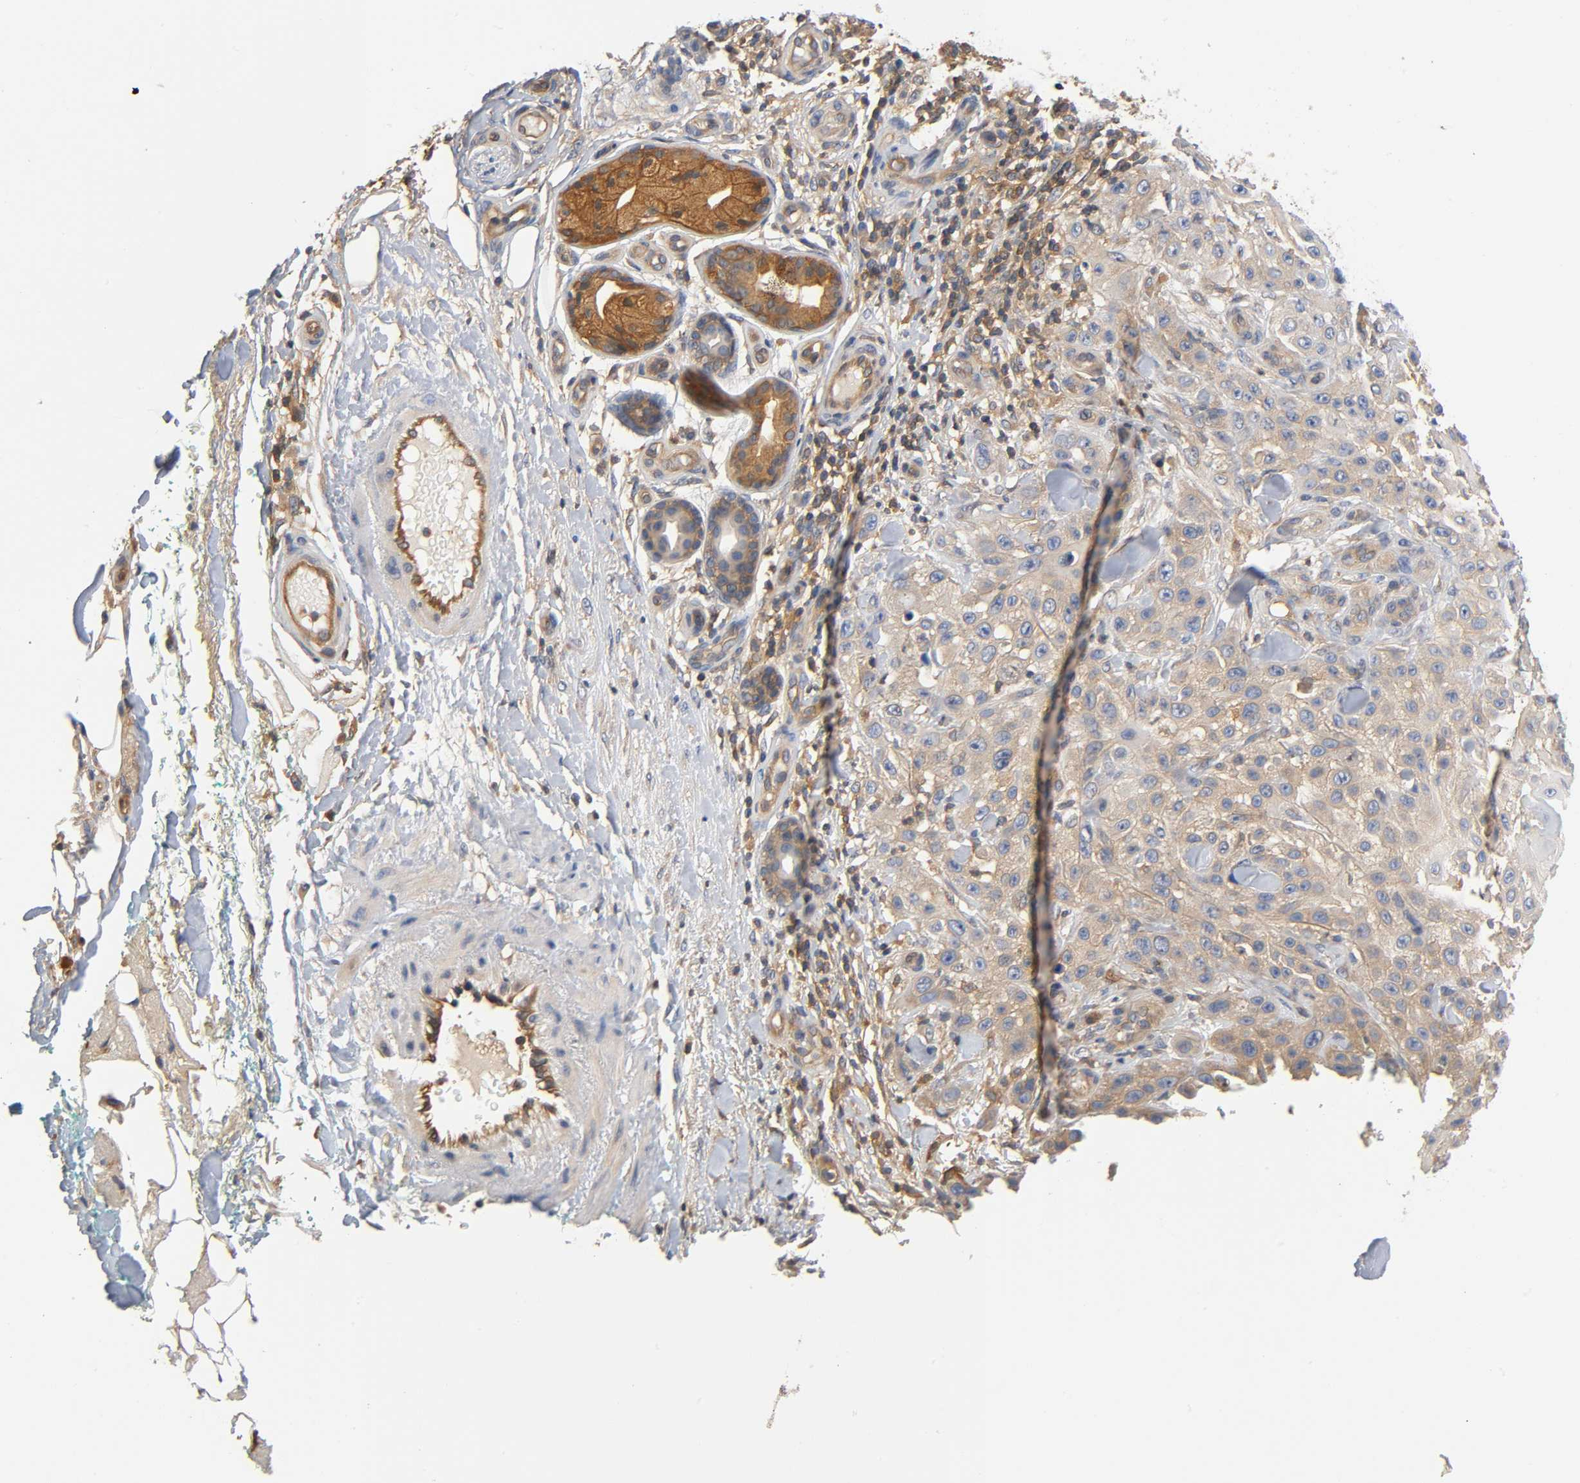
{"staining": {"intensity": "moderate", "quantity": ">75%", "location": "cytoplasmic/membranous"}, "tissue": "skin cancer", "cell_type": "Tumor cells", "image_type": "cancer", "snomed": [{"axis": "morphology", "description": "Squamous cell carcinoma, NOS"}, {"axis": "topography", "description": "Skin"}], "caption": "The micrograph demonstrates staining of skin cancer, revealing moderate cytoplasmic/membranous protein staining (brown color) within tumor cells. (DAB = brown stain, brightfield microscopy at high magnification).", "gene": "PRKAB1", "patient": {"sex": "female", "age": 42}}